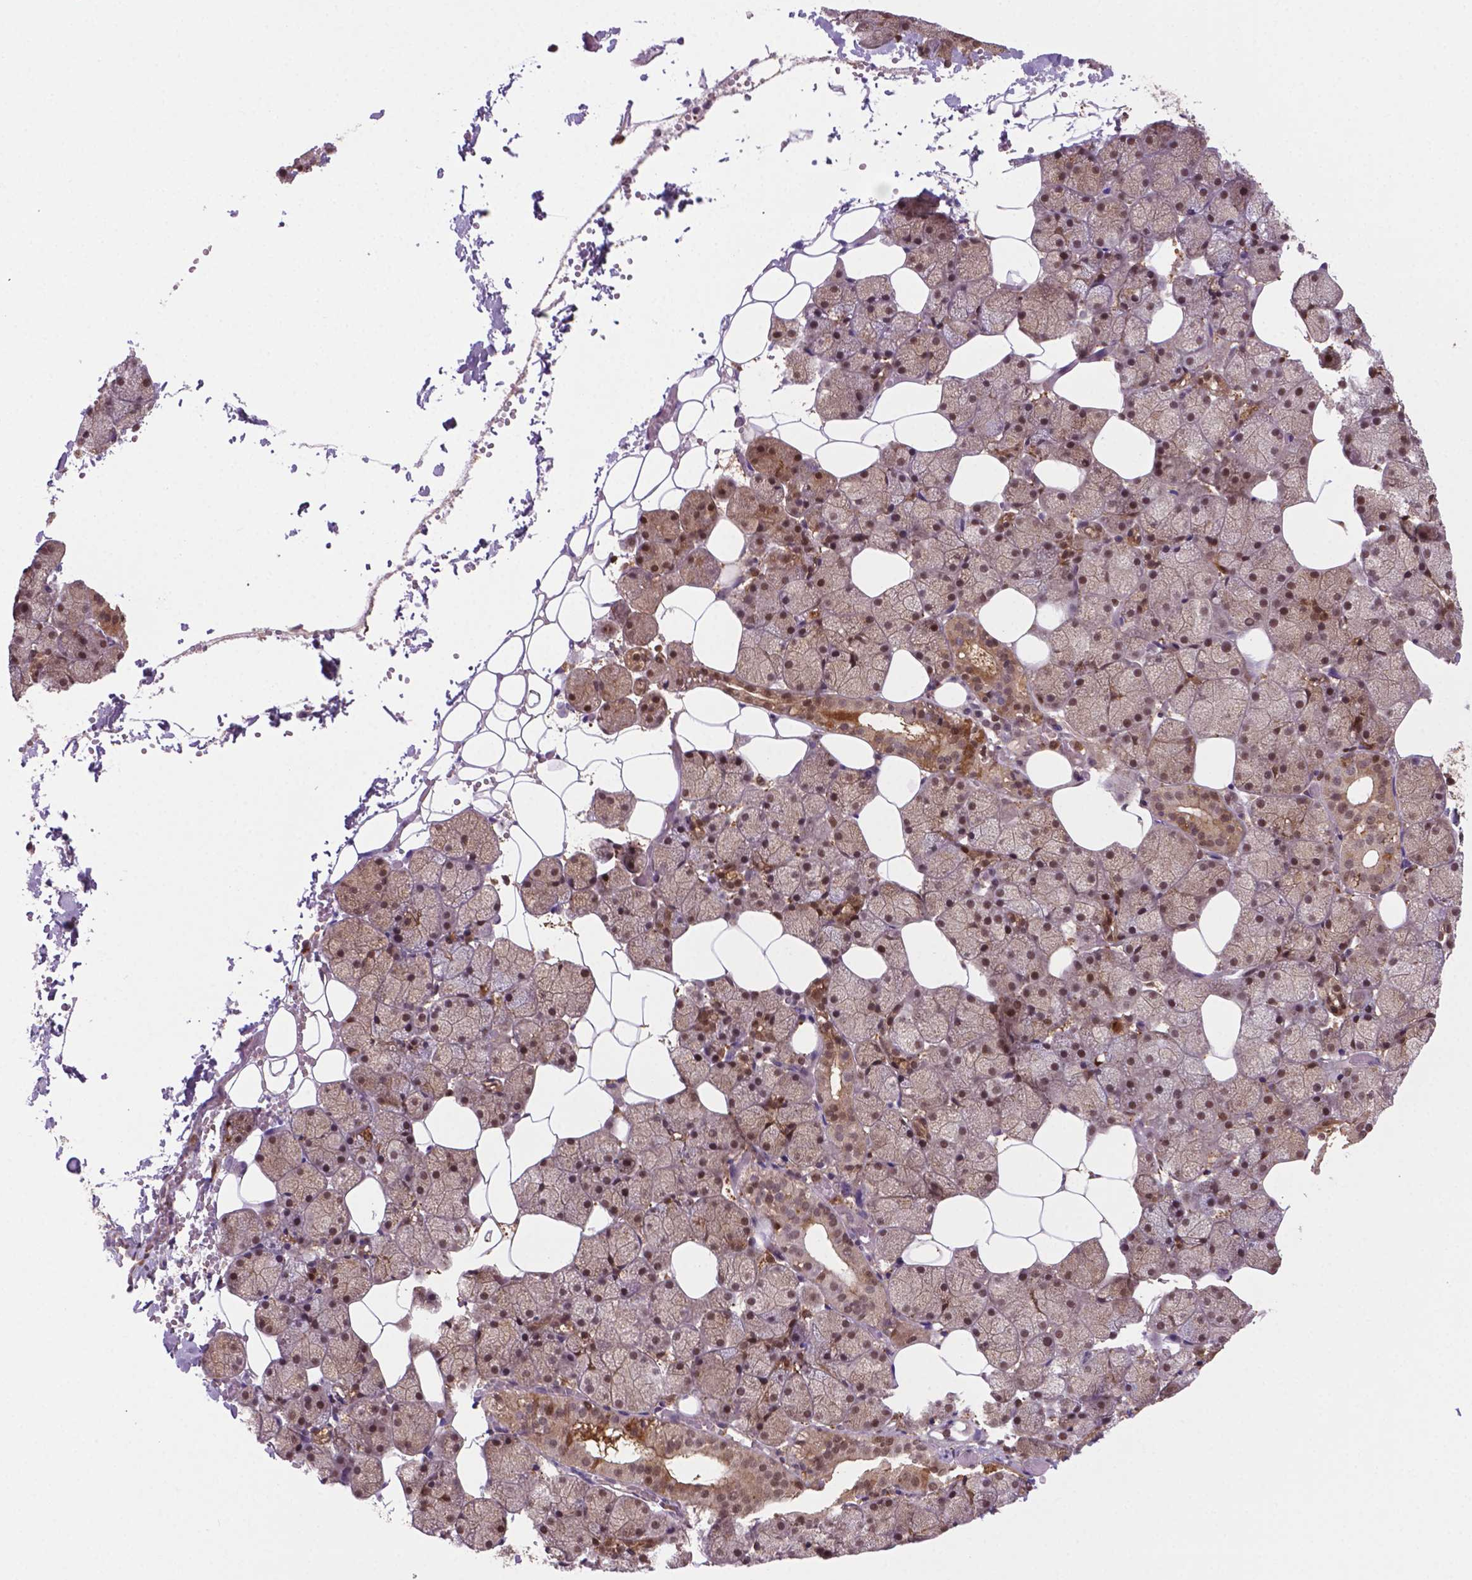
{"staining": {"intensity": "weak", "quantity": ">75%", "location": "cytoplasmic/membranous,nuclear"}, "tissue": "salivary gland", "cell_type": "Glandular cells", "image_type": "normal", "snomed": [{"axis": "morphology", "description": "Normal tissue, NOS"}, {"axis": "topography", "description": "Salivary gland"}], "caption": "High-power microscopy captured an immunohistochemistry (IHC) micrograph of normal salivary gland, revealing weak cytoplasmic/membranous,nuclear positivity in about >75% of glandular cells. (DAB (3,3'-diaminobenzidine) IHC, brown staining for protein, blue staining for nuclei).", "gene": "PLIN3", "patient": {"sex": "male", "age": 38}}